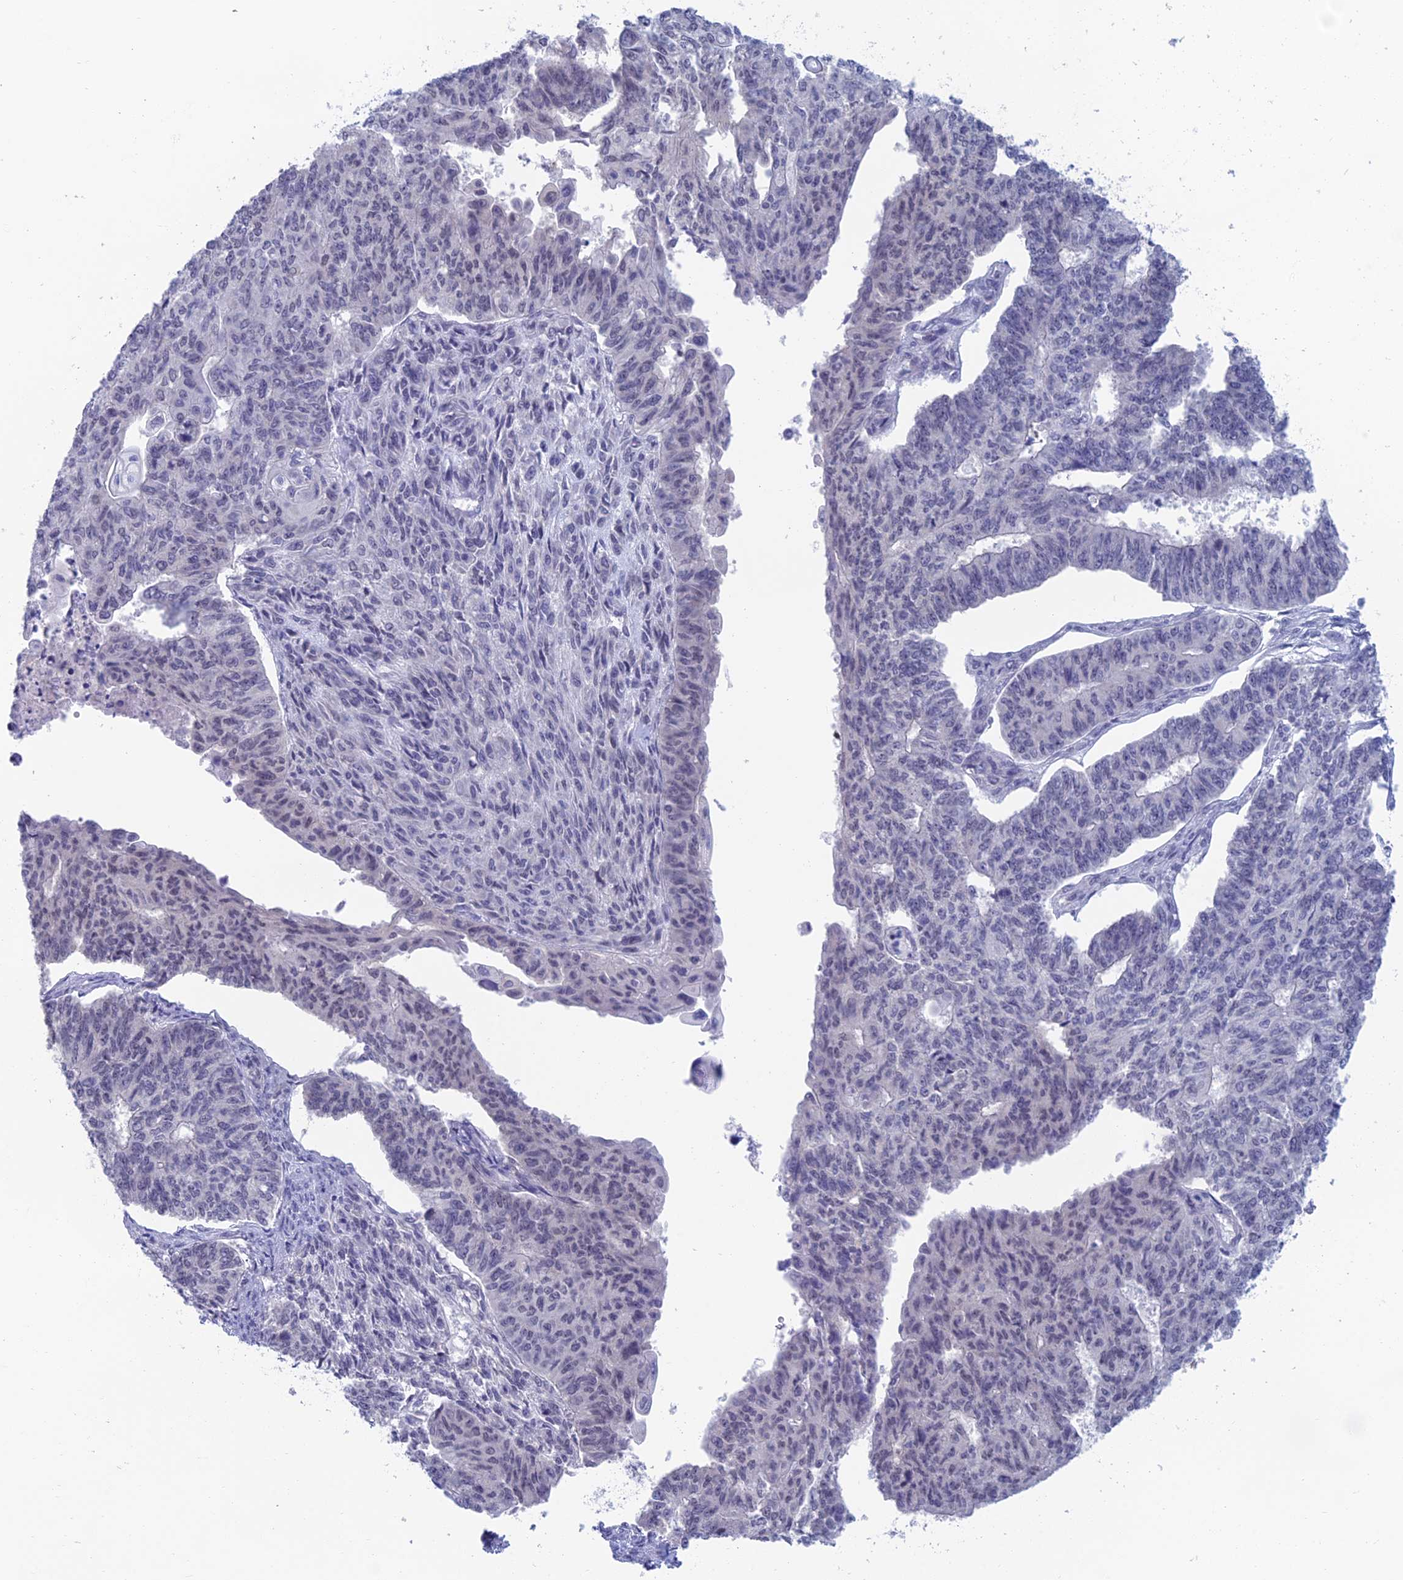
{"staining": {"intensity": "negative", "quantity": "none", "location": "none"}, "tissue": "endometrial cancer", "cell_type": "Tumor cells", "image_type": "cancer", "snomed": [{"axis": "morphology", "description": "Adenocarcinoma, NOS"}, {"axis": "topography", "description": "Endometrium"}], "caption": "Immunohistochemistry (IHC) photomicrograph of human adenocarcinoma (endometrial) stained for a protein (brown), which shows no staining in tumor cells. (DAB immunohistochemistry (IHC) visualized using brightfield microscopy, high magnification).", "gene": "NABP2", "patient": {"sex": "female", "age": 32}}